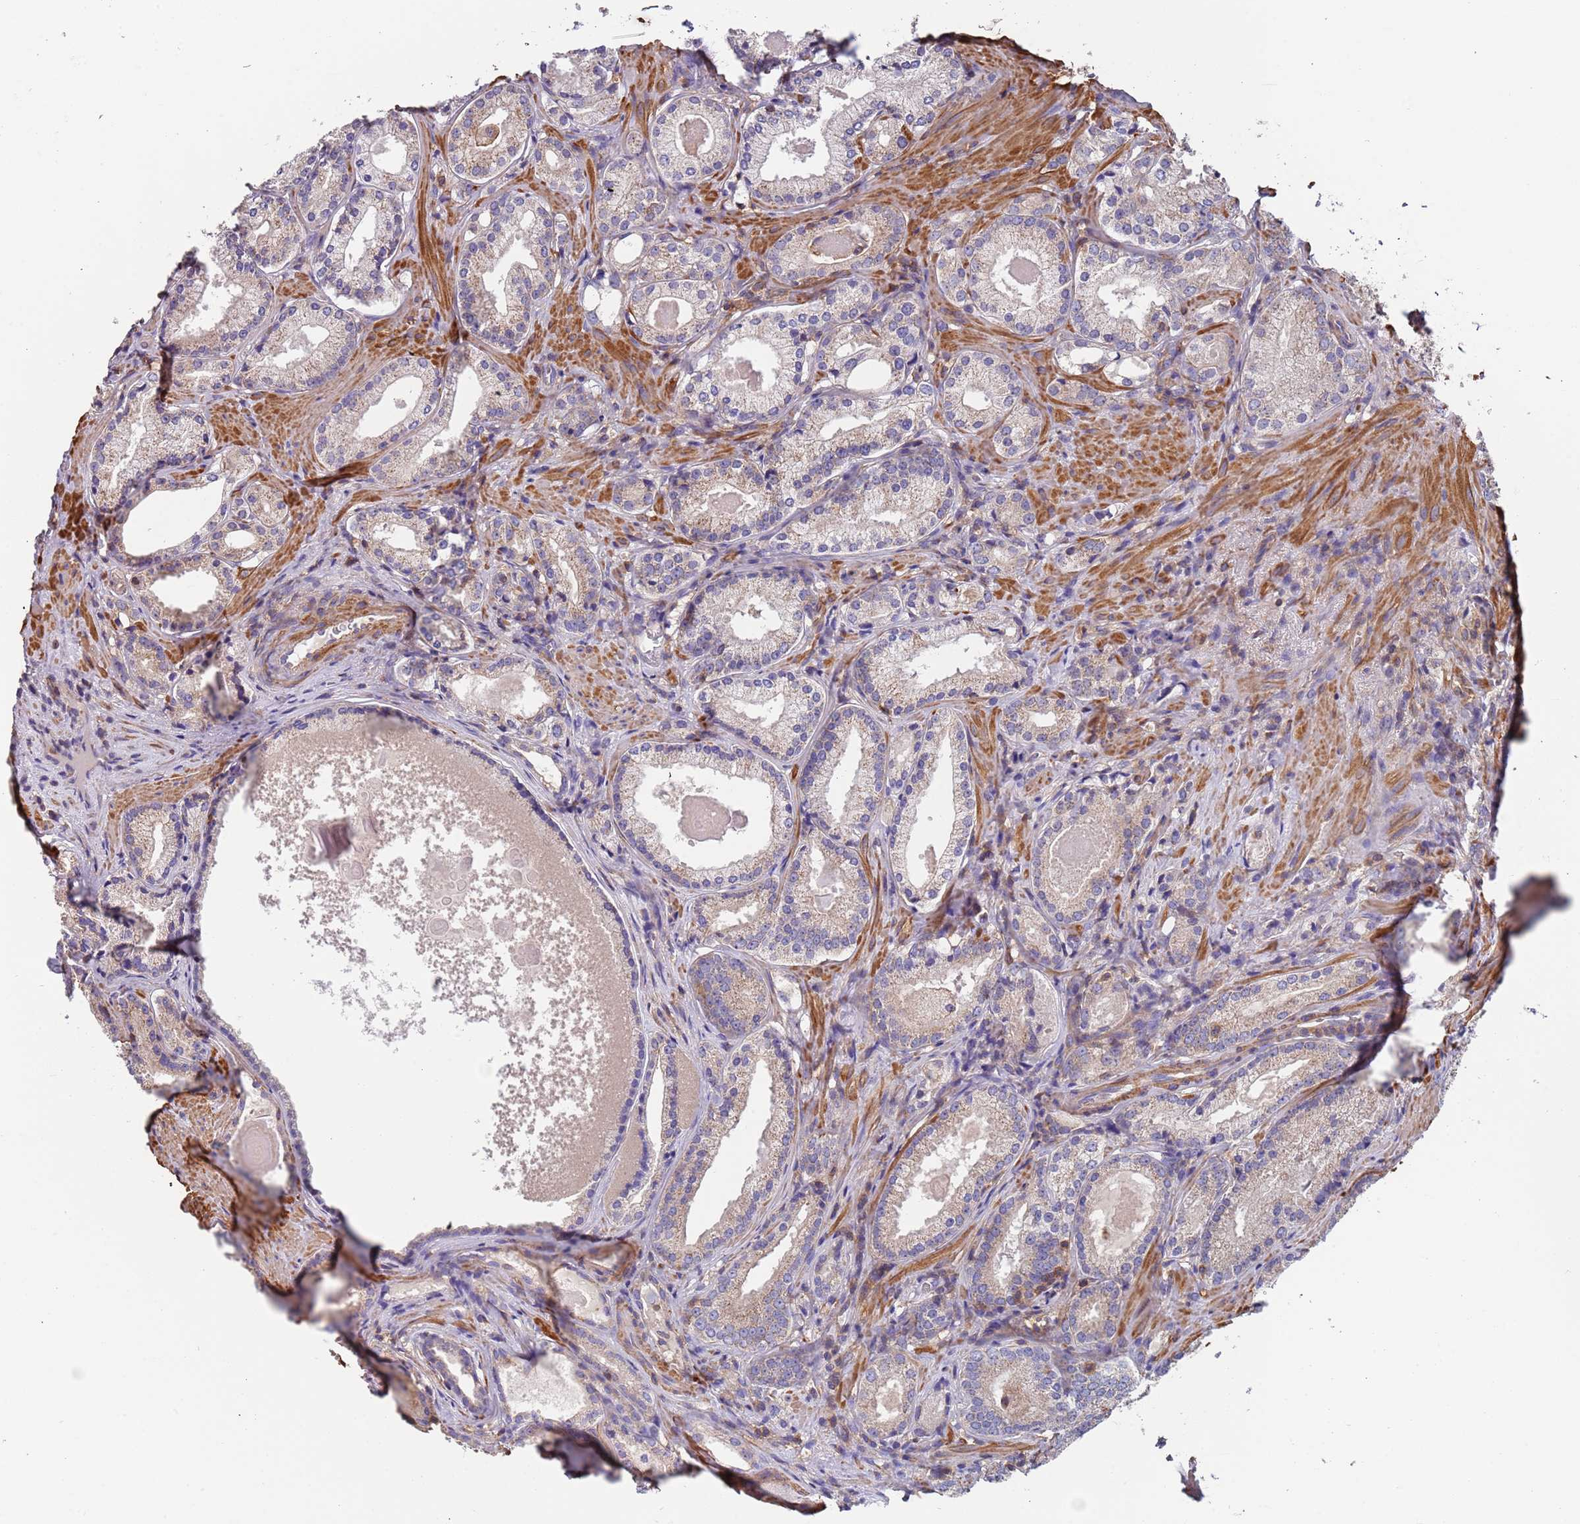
{"staining": {"intensity": "weak", "quantity": "25%-75%", "location": "cytoplasmic/membranous"}, "tissue": "prostate cancer", "cell_type": "Tumor cells", "image_type": "cancer", "snomed": [{"axis": "morphology", "description": "Adenocarcinoma, Low grade"}, {"axis": "topography", "description": "Prostate"}], "caption": "Brown immunohistochemical staining in prostate cancer (low-grade adenocarcinoma) shows weak cytoplasmic/membranous expression in about 25%-75% of tumor cells.", "gene": "SYT4", "patient": {"sex": "male", "age": 57}}